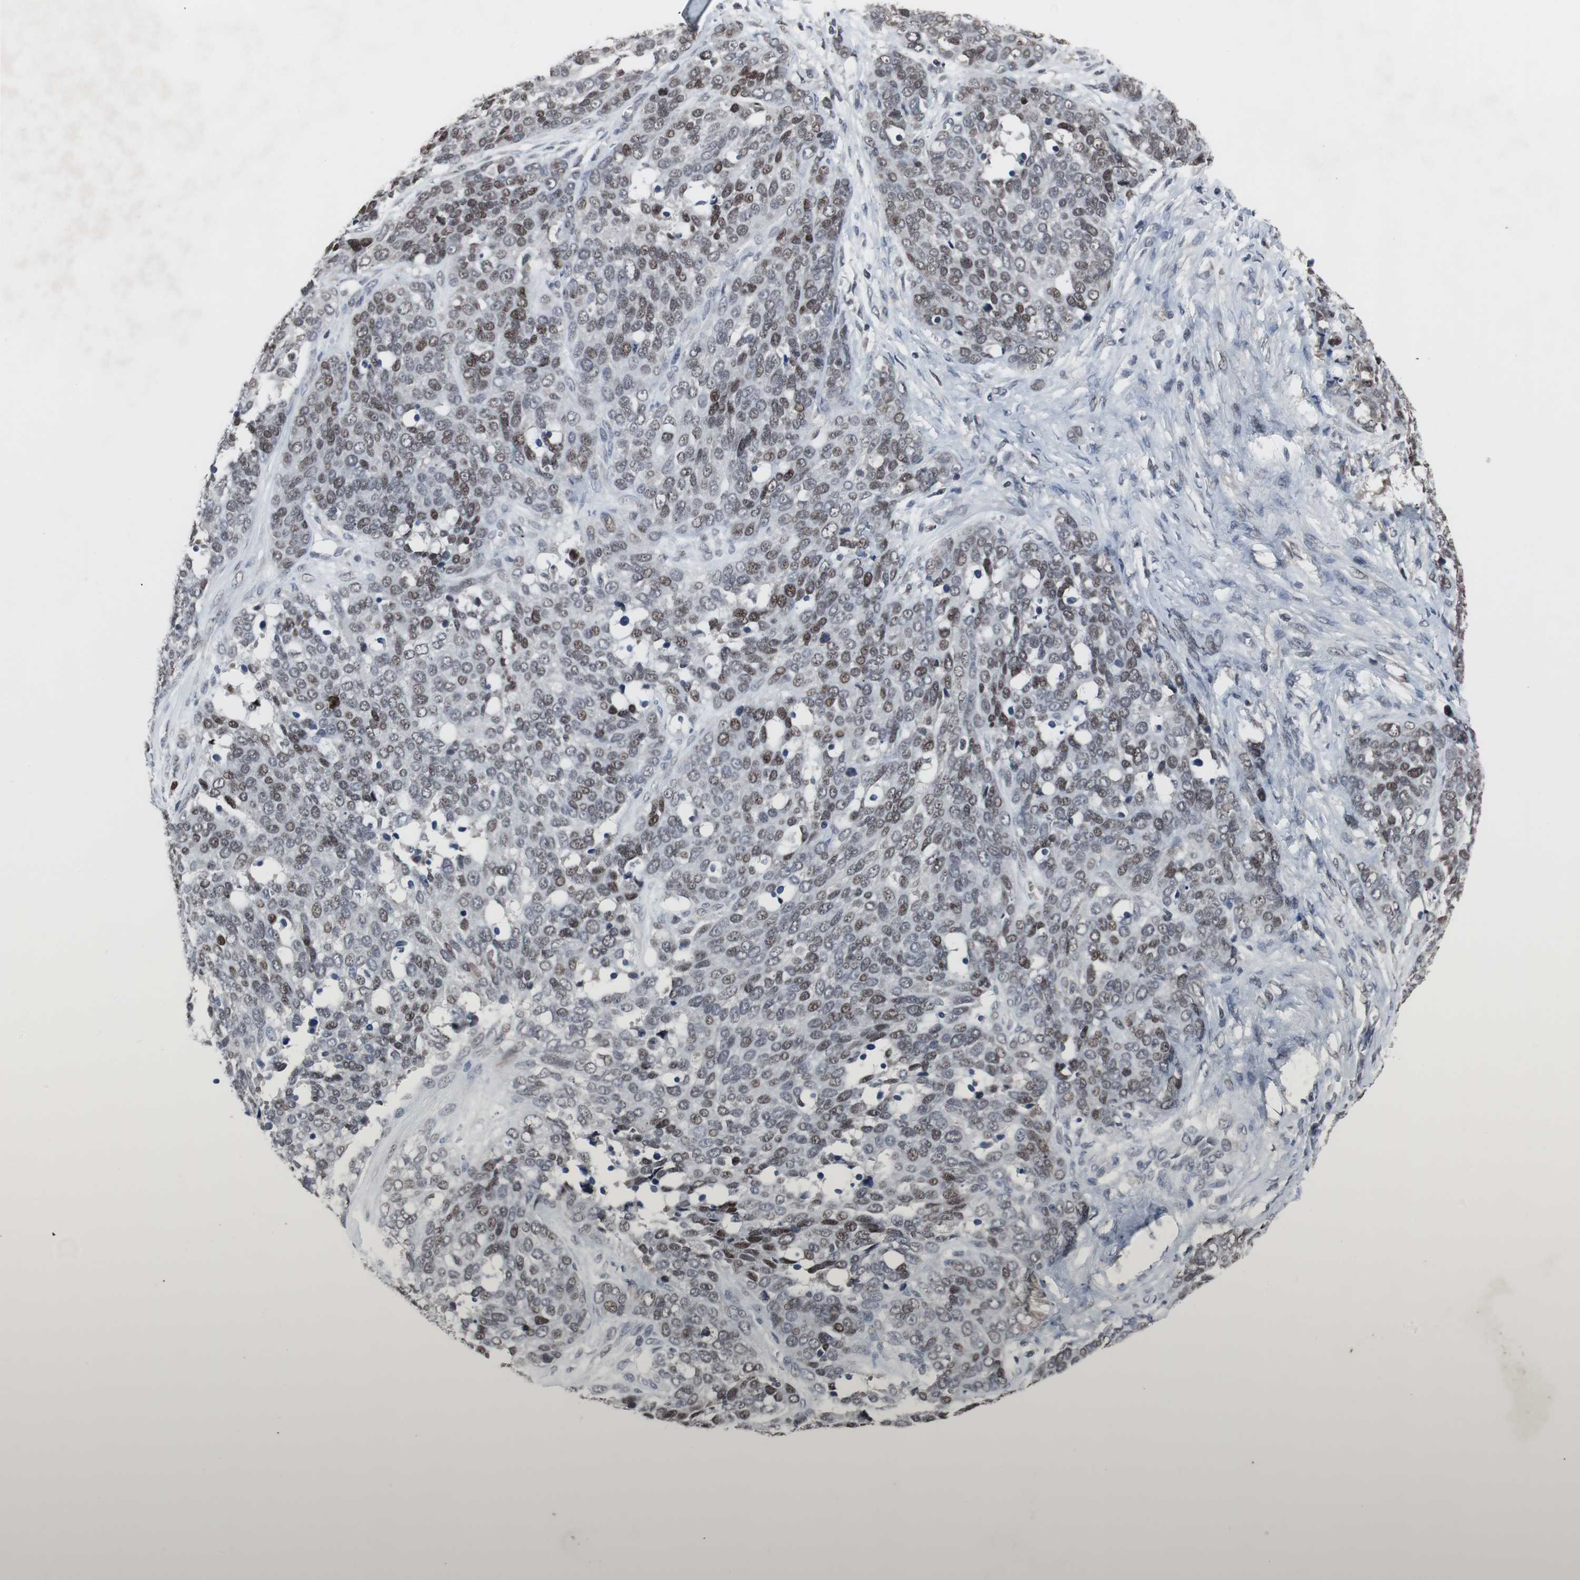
{"staining": {"intensity": "moderate", "quantity": ">75%", "location": "nuclear"}, "tissue": "ovarian cancer", "cell_type": "Tumor cells", "image_type": "cancer", "snomed": [{"axis": "morphology", "description": "Cystadenocarcinoma, serous, NOS"}, {"axis": "topography", "description": "Ovary"}], "caption": "Brown immunohistochemical staining in human ovarian cancer reveals moderate nuclear expression in about >75% of tumor cells. (DAB (3,3'-diaminobenzidine) IHC with brightfield microscopy, high magnification).", "gene": "FOXP4", "patient": {"sex": "female", "age": 44}}